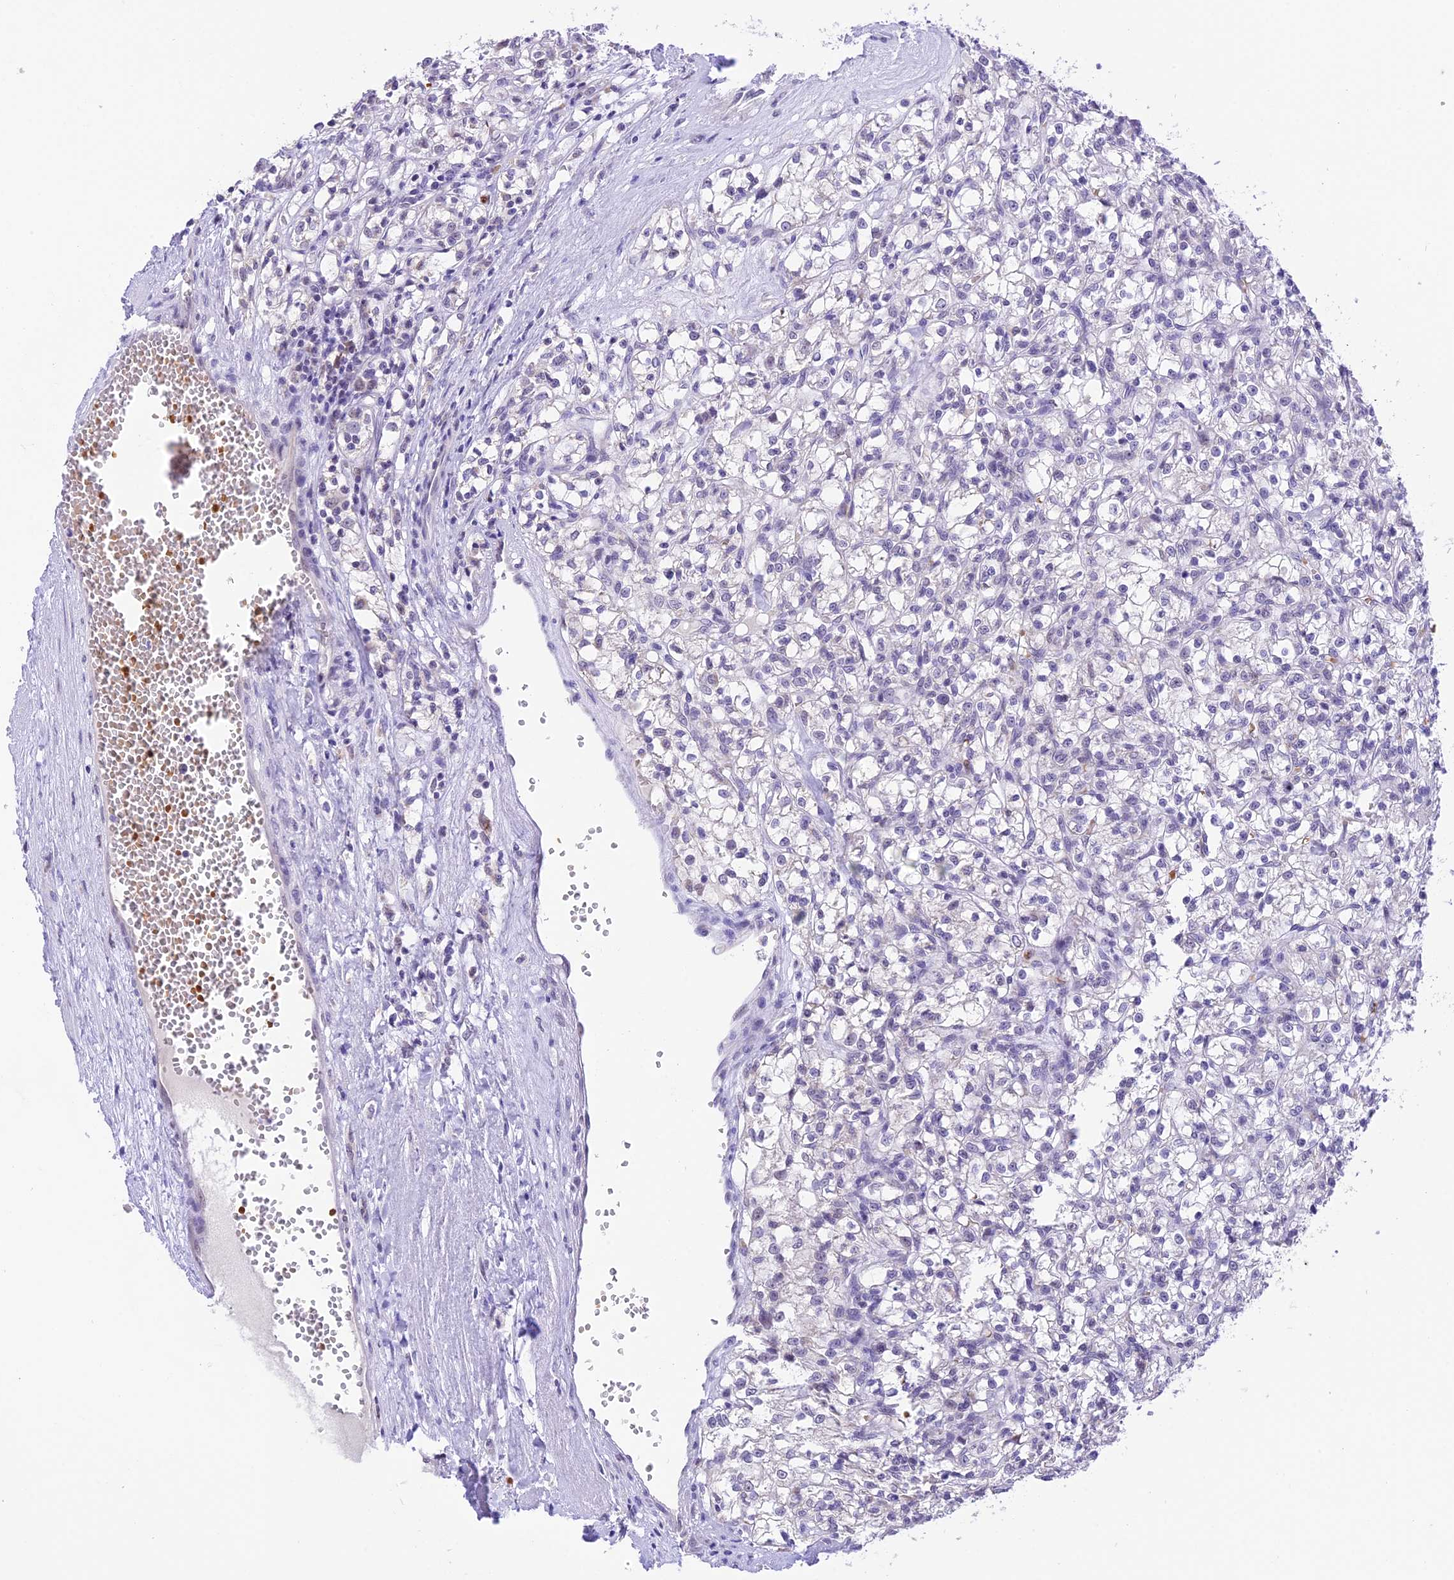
{"staining": {"intensity": "negative", "quantity": "none", "location": "none"}, "tissue": "renal cancer", "cell_type": "Tumor cells", "image_type": "cancer", "snomed": [{"axis": "morphology", "description": "Adenocarcinoma, NOS"}, {"axis": "topography", "description": "Kidney"}], "caption": "The histopathology image demonstrates no staining of tumor cells in renal cancer (adenocarcinoma).", "gene": "AHSP", "patient": {"sex": "female", "age": 59}}